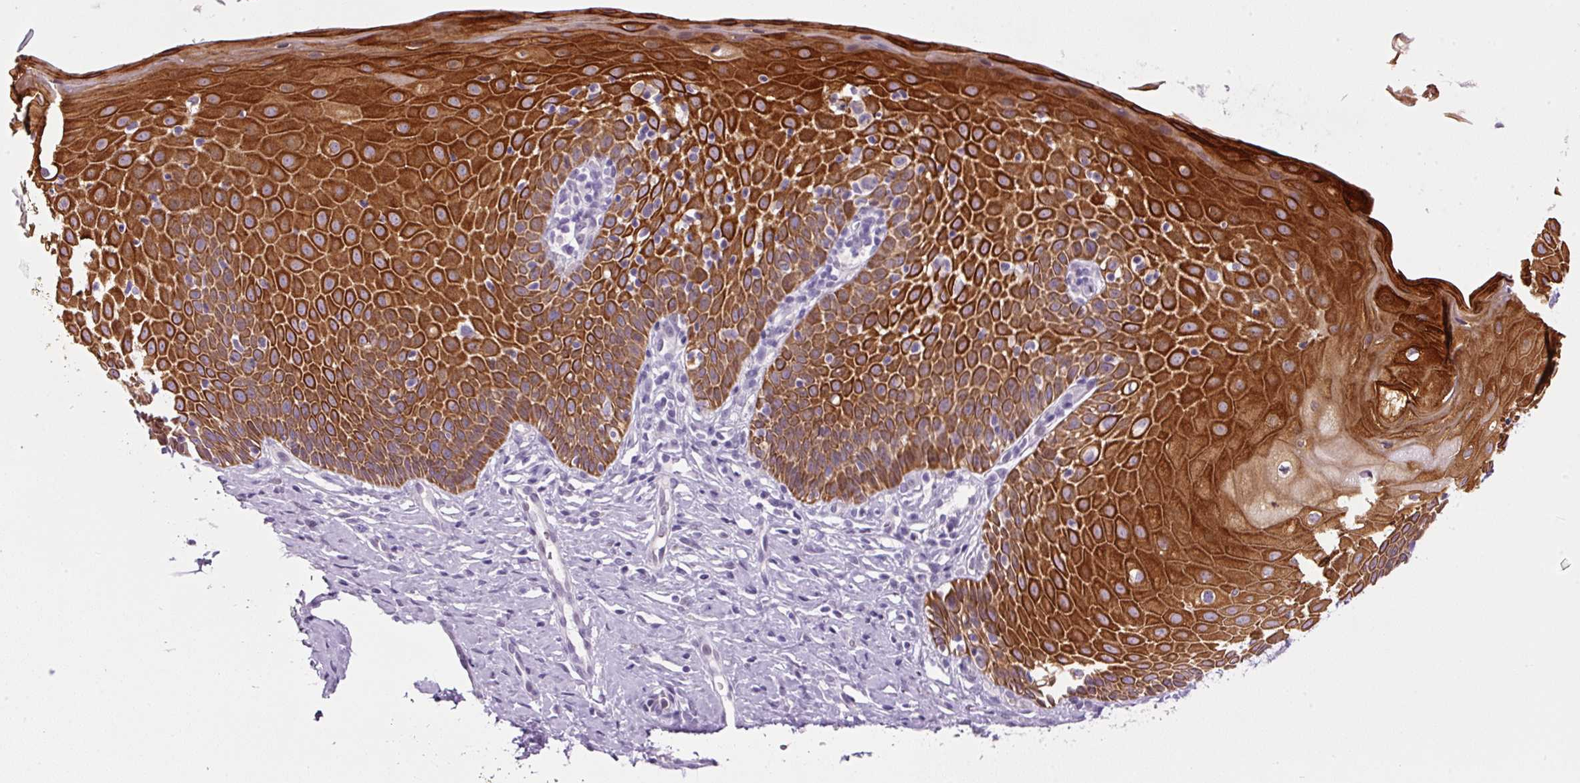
{"staining": {"intensity": "negative", "quantity": "none", "location": "none"}, "tissue": "cervix", "cell_type": "Glandular cells", "image_type": "normal", "snomed": [{"axis": "morphology", "description": "Normal tissue, NOS"}, {"axis": "topography", "description": "Cervix"}], "caption": "Immunohistochemical staining of benign human cervix shows no significant staining in glandular cells.", "gene": "SRC", "patient": {"sex": "female", "age": 36}}